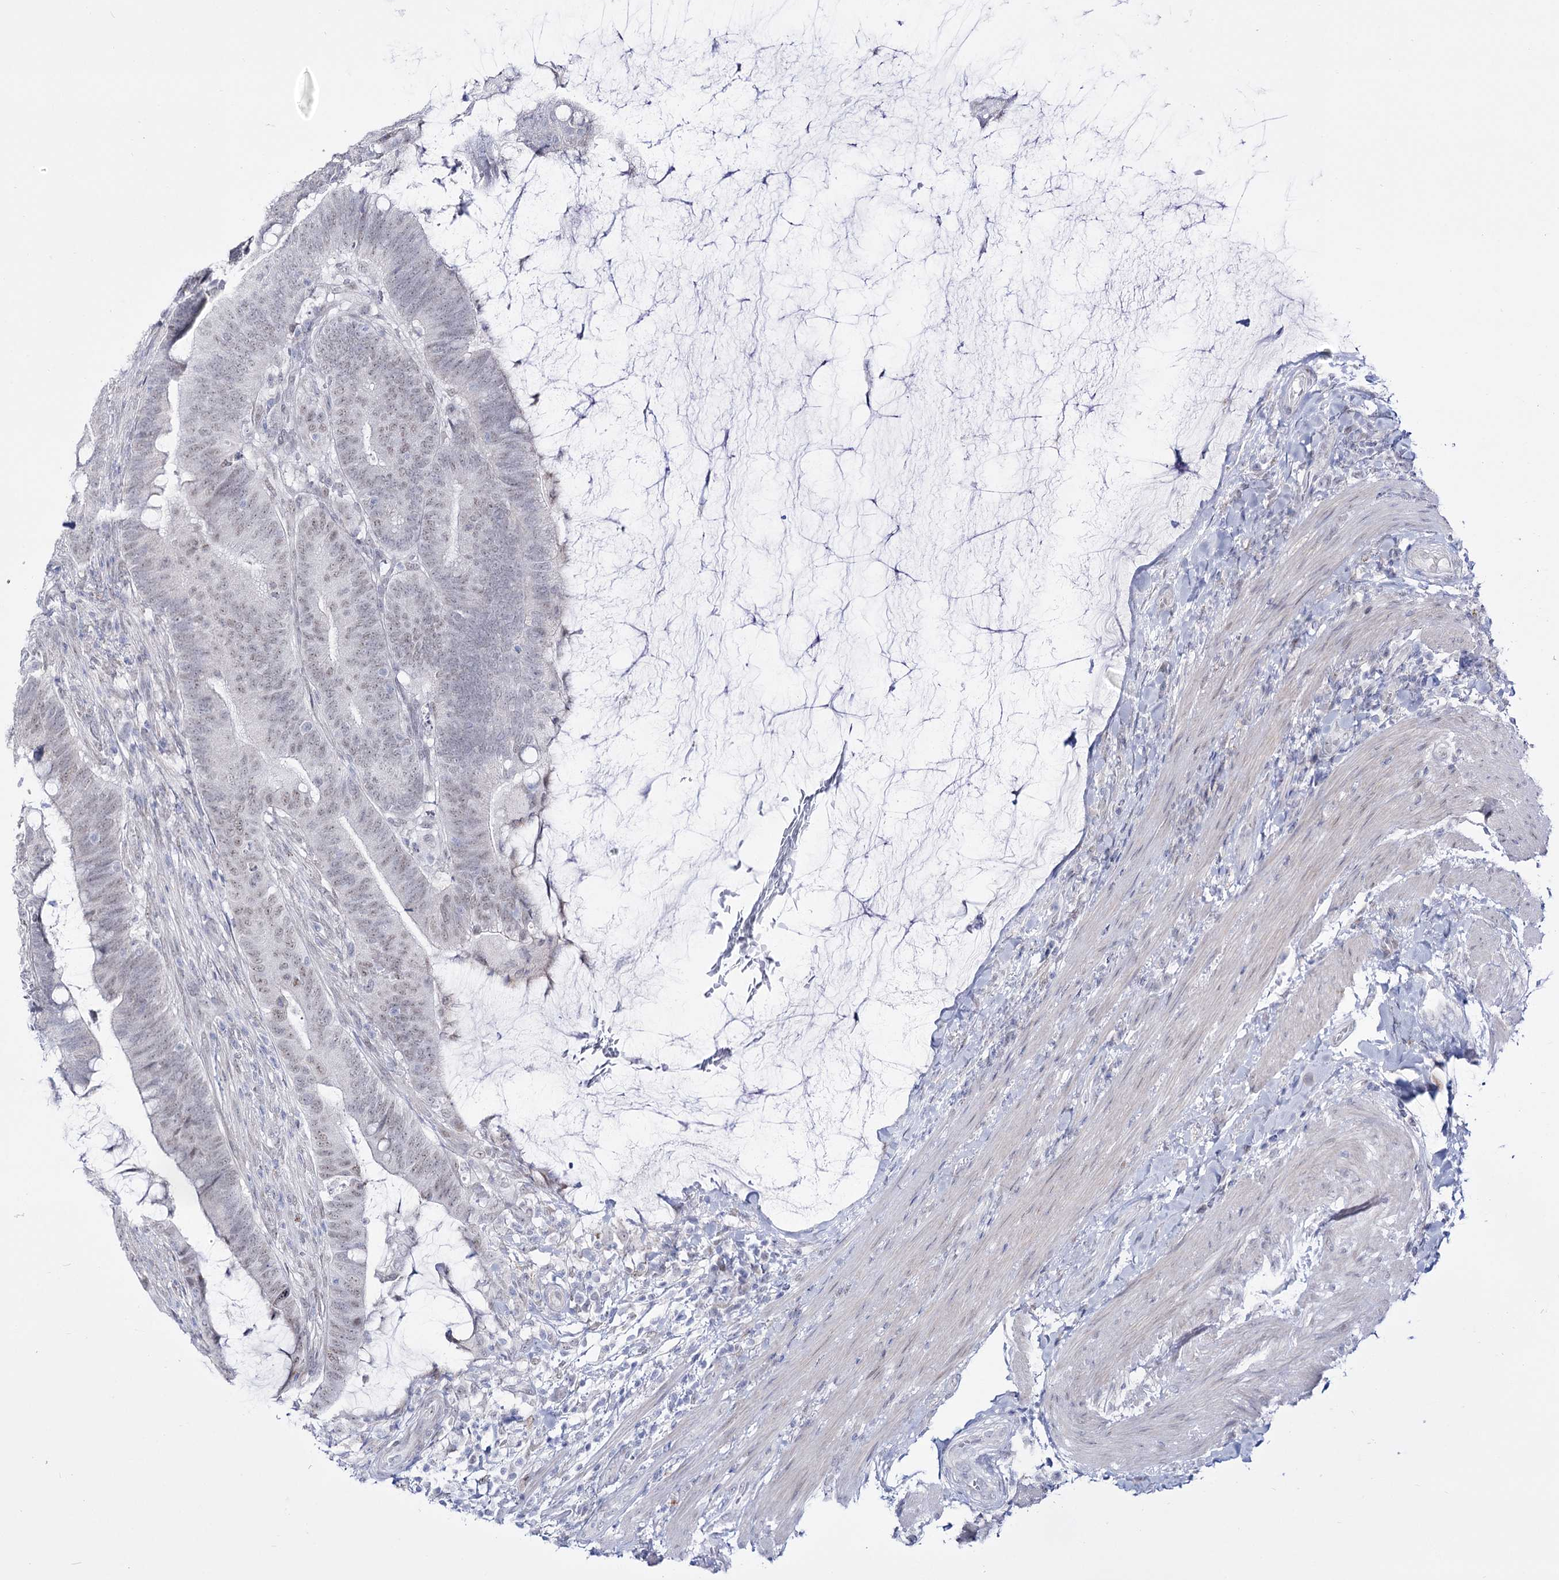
{"staining": {"intensity": "negative", "quantity": "none", "location": "none"}, "tissue": "colorectal cancer", "cell_type": "Tumor cells", "image_type": "cancer", "snomed": [{"axis": "morphology", "description": "Adenocarcinoma, NOS"}, {"axis": "topography", "description": "Colon"}], "caption": "Immunohistochemistry (IHC) image of neoplastic tissue: colorectal adenocarcinoma stained with DAB (3,3'-diaminobenzidine) displays no significant protein staining in tumor cells.", "gene": "RBM15B", "patient": {"sex": "female", "age": 66}}